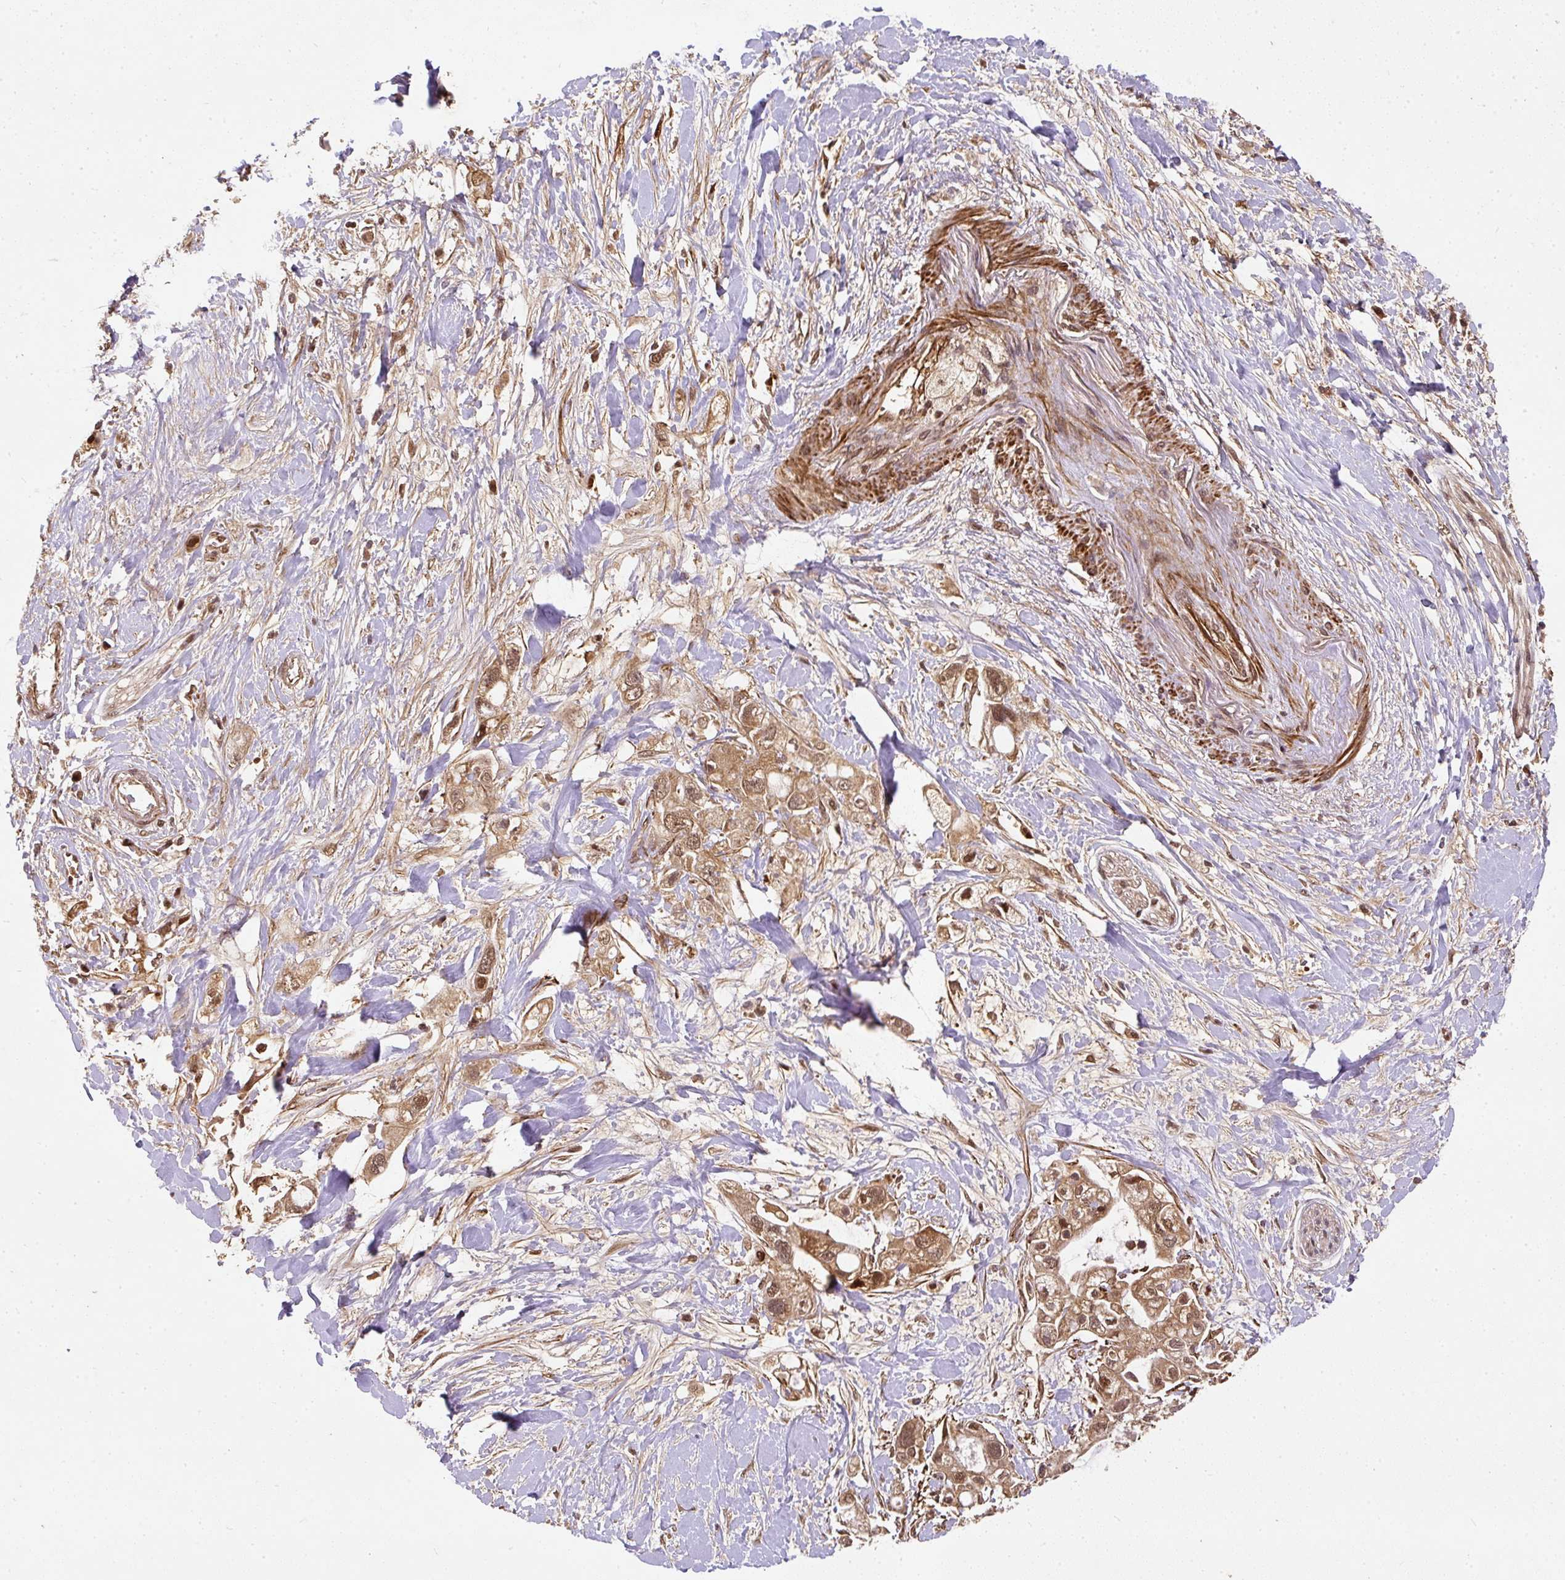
{"staining": {"intensity": "moderate", "quantity": ">75%", "location": "cytoplasmic/membranous,nuclear"}, "tissue": "pancreatic cancer", "cell_type": "Tumor cells", "image_type": "cancer", "snomed": [{"axis": "morphology", "description": "Adenocarcinoma, NOS"}, {"axis": "topography", "description": "Pancreas"}], "caption": "Immunohistochemical staining of human pancreatic cancer displays moderate cytoplasmic/membranous and nuclear protein positivity in approximately >75% of tumor cells.", "gene": "PSMD1", "patient": {"sex": "female", "age": 56}}